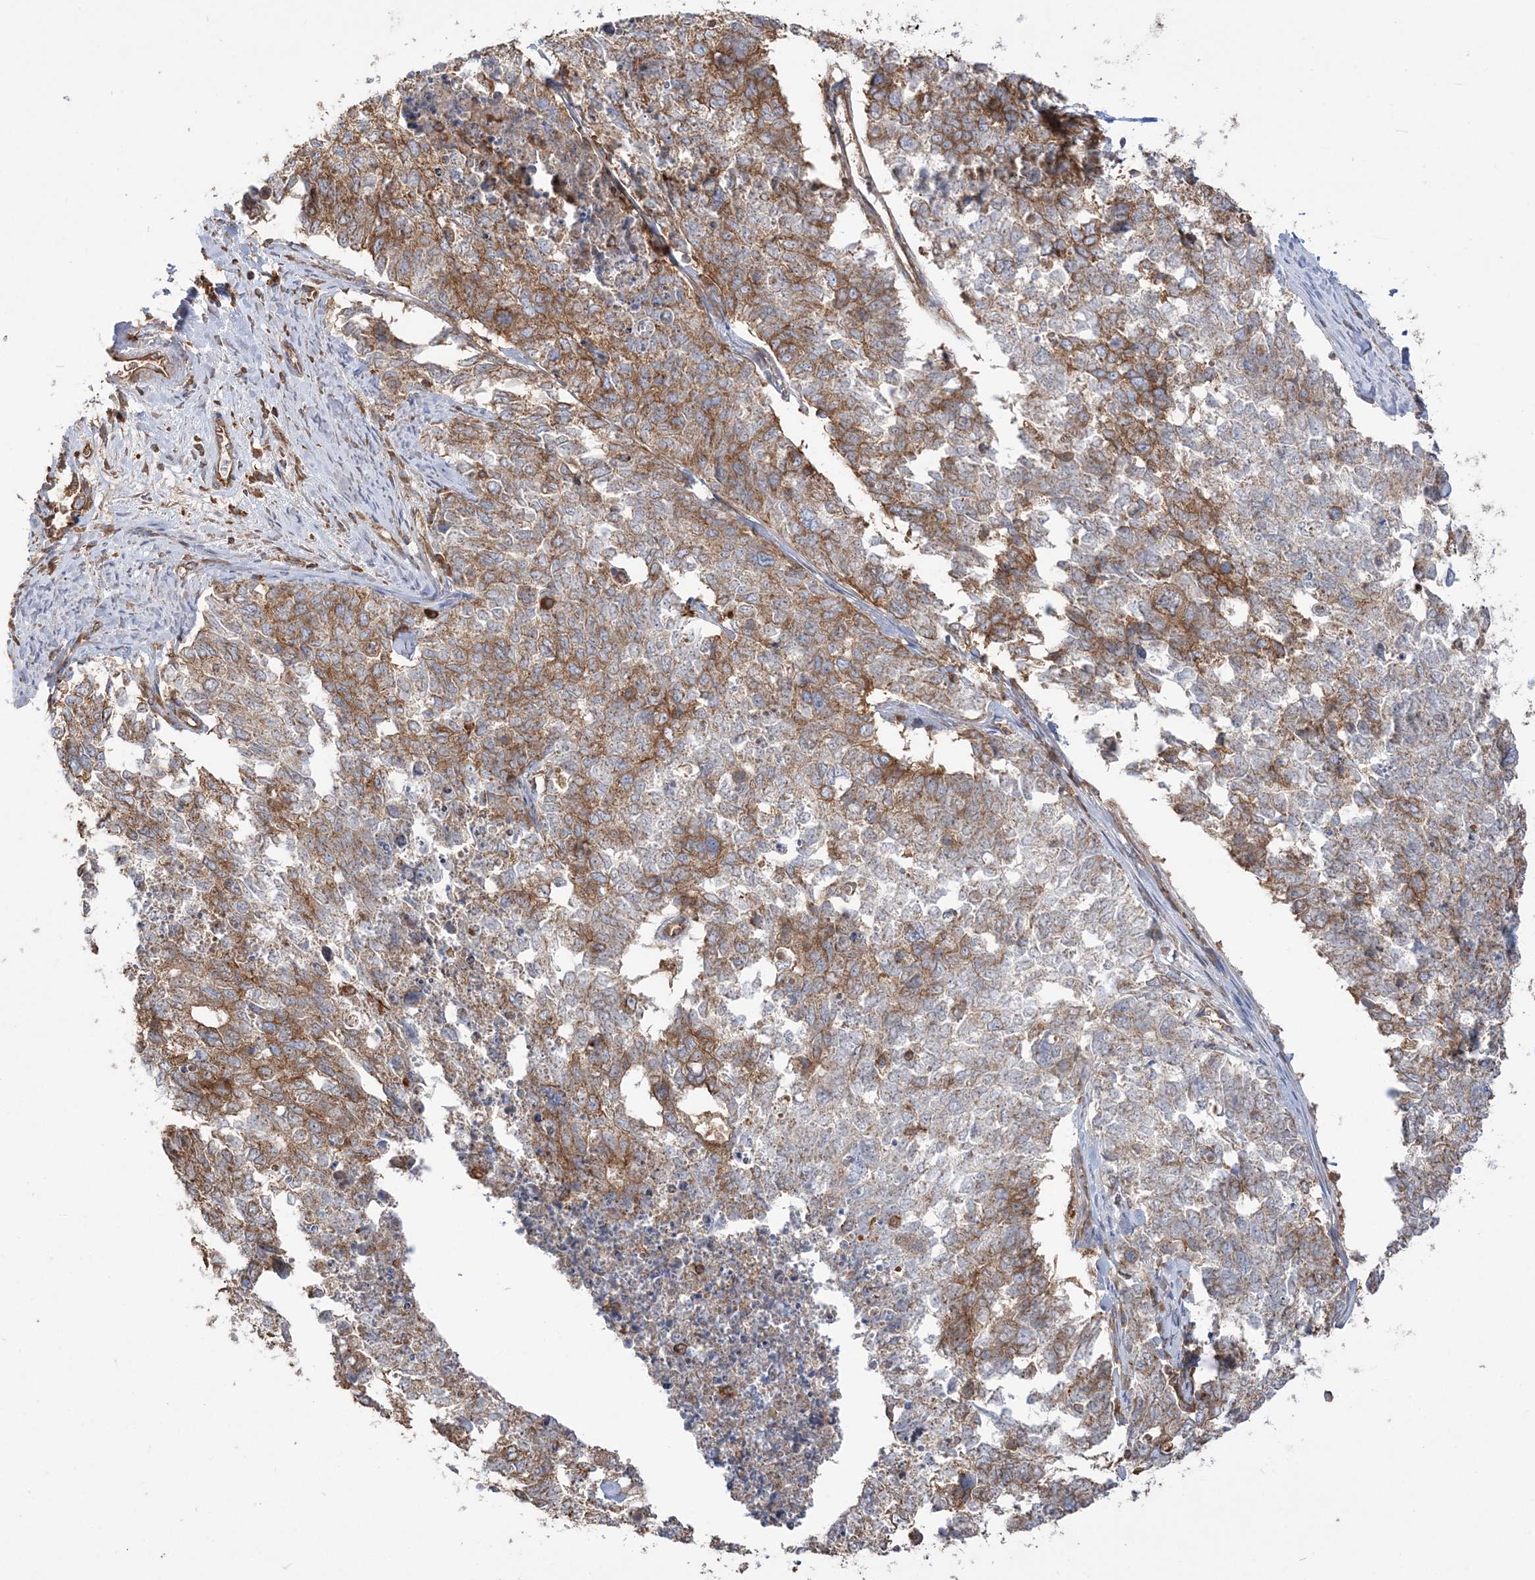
{"staining": {"intensity": "moderate", "quantity": ">75%", "location": "cytoplasmic/membranous"}, "tissue": "cervical cancer", "cell_type": "Tumor cells", "image_type": "cancer", "snomed": [{"axis": "morphology", "description": "Squamous cell carcinoma, NOS"}, {"axis": "topography", "description": "Cervix"}], "caption": "Cervical cancer (squamous cell carcinoma) was stained to show a protein in brown. There is medium levels of moderate cytoplasmic/membranous positivity in approximately >75% of tumor cells. Immunohistochemistry stains the protein in brown and the nuclei are stained blue.", "gene": "TBC1D5", "patient": {"sex": "female", "age": 63}}